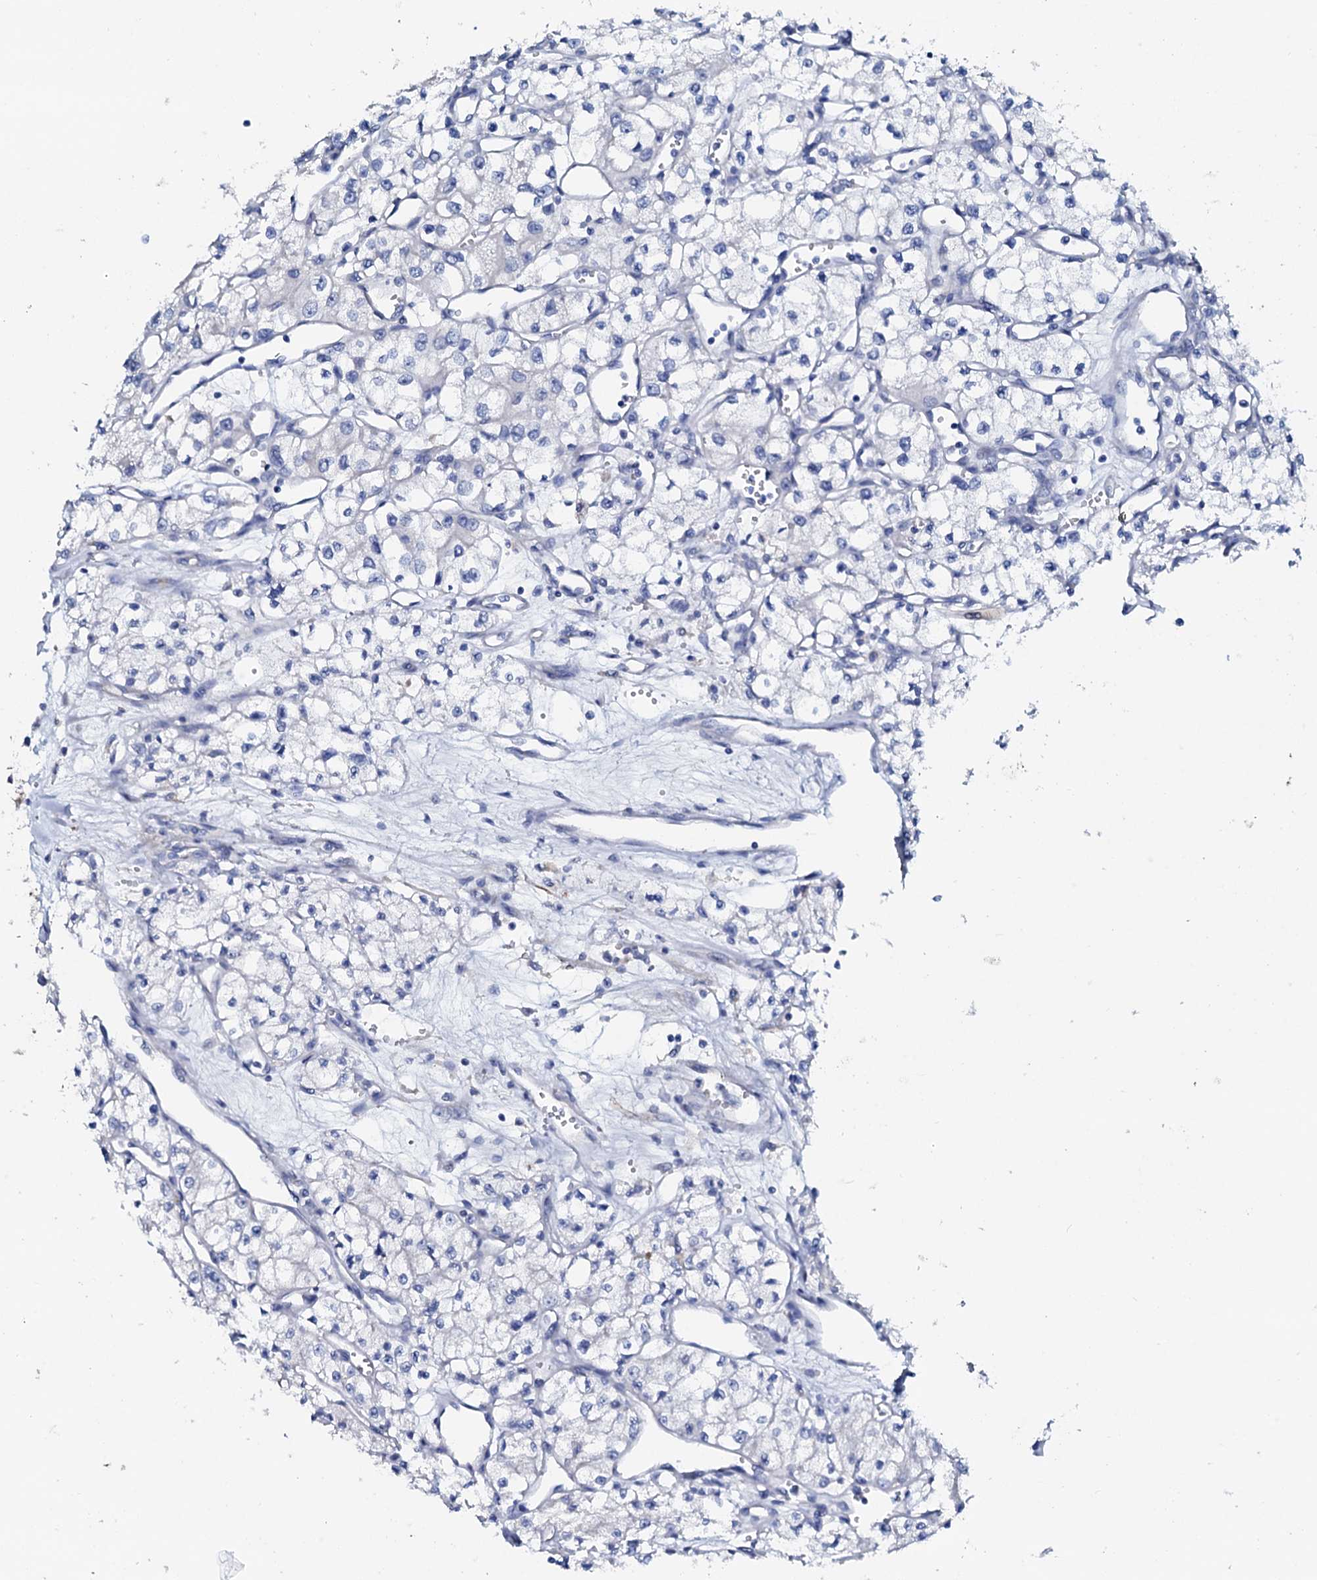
{"staining": {"intensity": "negative", "quantity": "none", "location": "none"}, "tissue": "renal cancer", "cell_type": "Tumor cells", "image_type": "cancer", "snomed": [{"axis": "morphology", "description": "Adenocarcinoma, NOS"}, {"axis": "topography", "description": "Kidney"}], "caption": "Immunohistochemistry image of neoplastic tissue: human renal adenocarcinoma stained with DAB shows no significant protein staining in tumor cells.", "gene": "AMER2", "patient": {"sex": "male", "age": 59}}